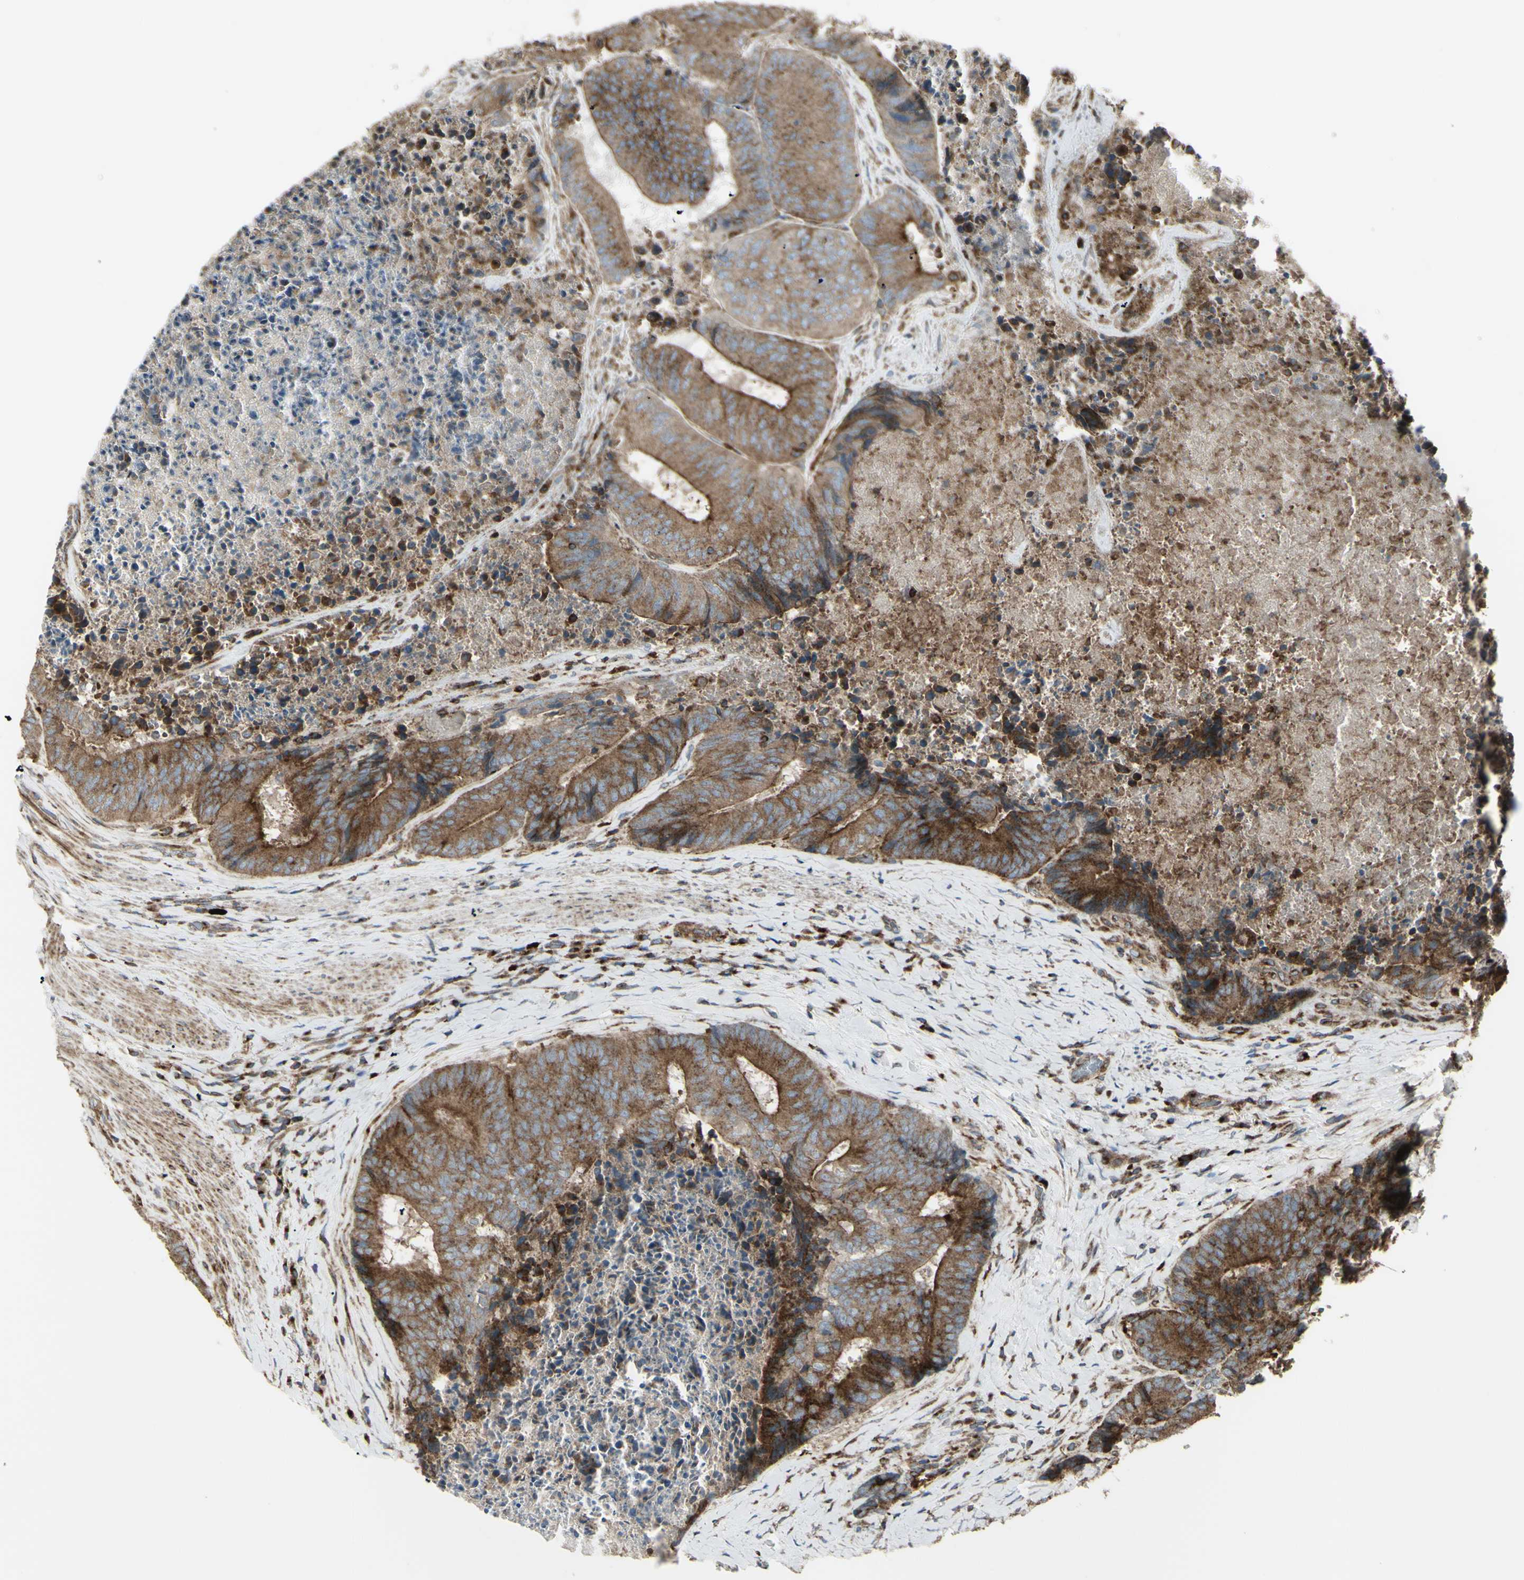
{"staining": {"intensity": "strong", "quantity": ">75%", "location": "cytoplasmic/membranous"}, "tissue": "colorectal cancer", "cell_type": "Tumor cells", "image_type": "cancer", "snomed": [{"axis": "morphology", "description": "Adenocarcinoma, NOS"}, {"axis": "topography", "description": "Rectum"}], "caption": "Human adenocarcinoma (colorectal) stained with a protein marker displays strong staining in tumor cells.", "gene": "NAPA", "patient": {"sex": "male", "age": 72}}